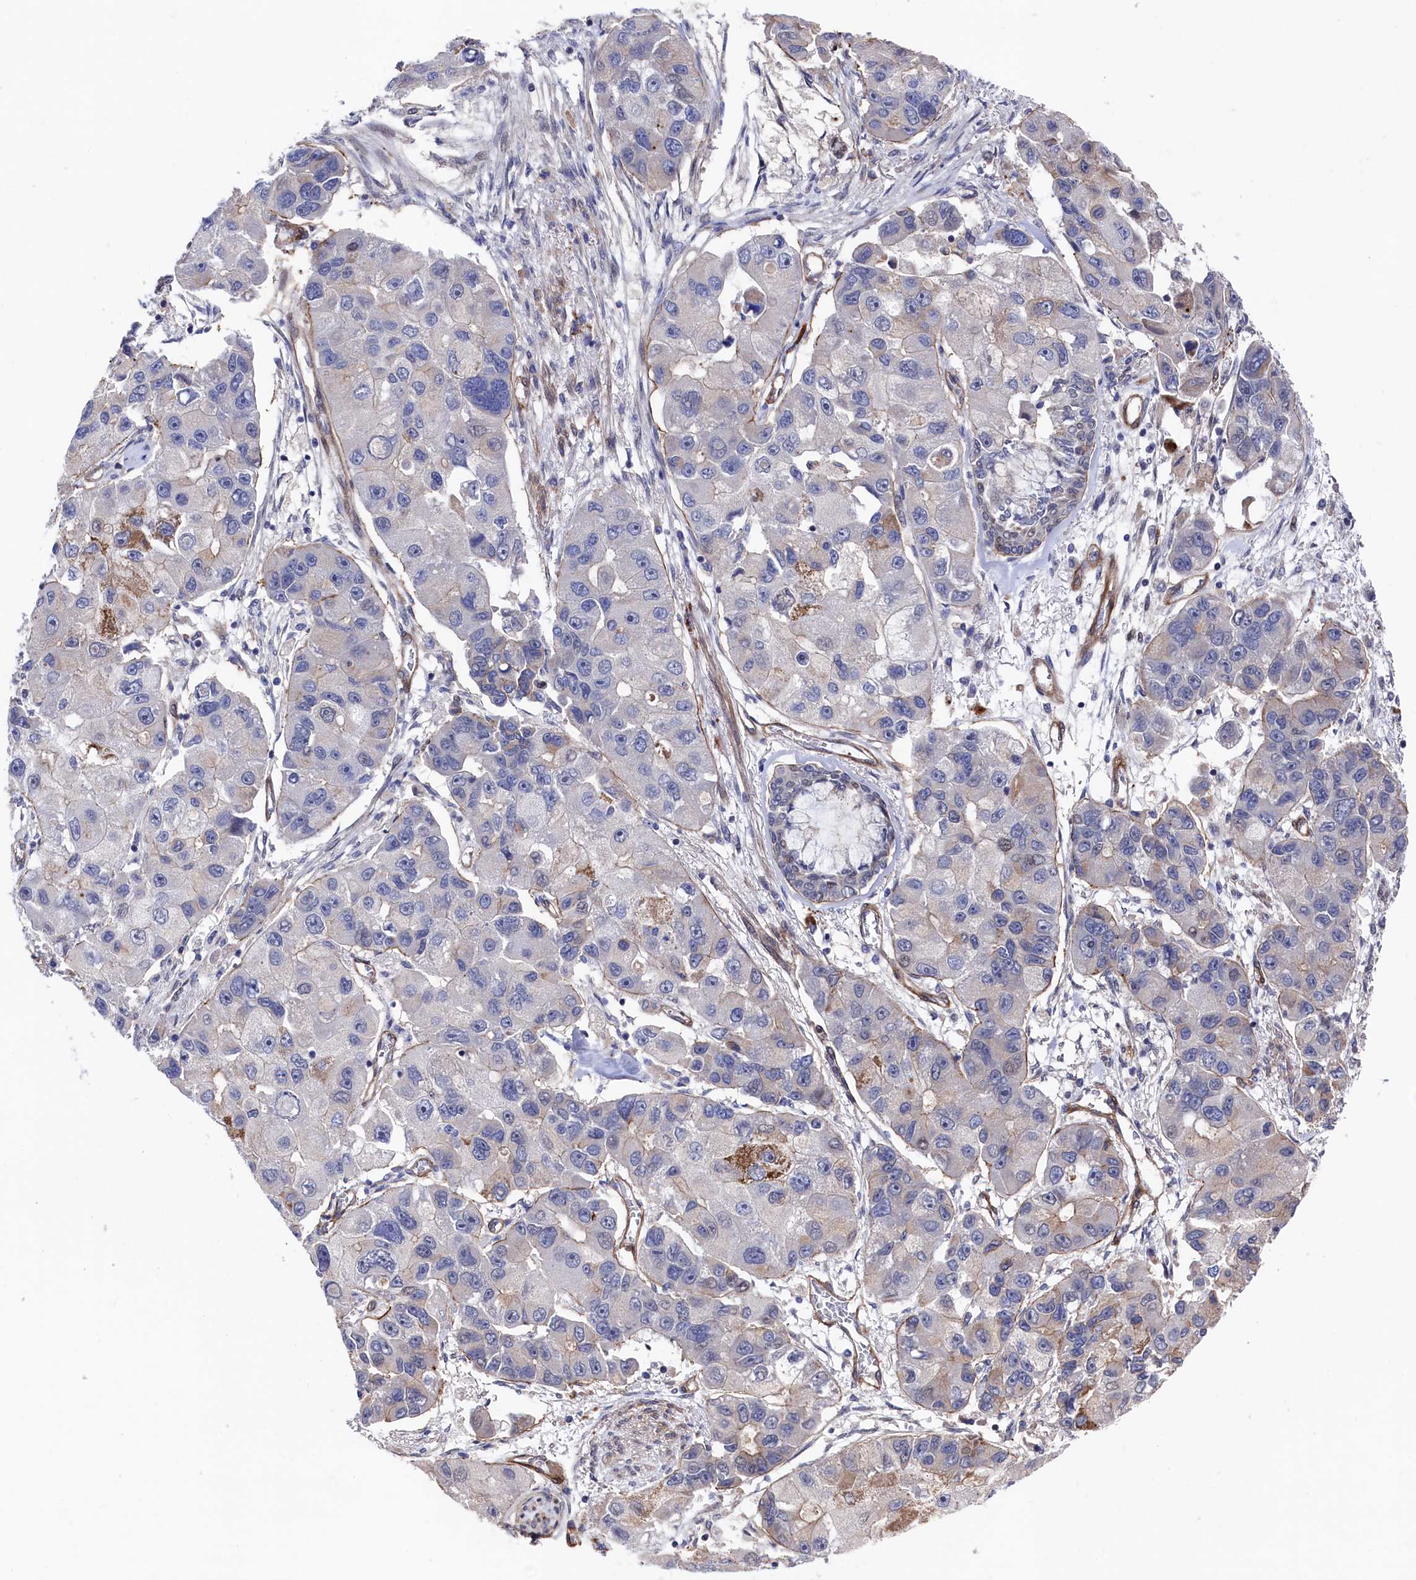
{"staining": {"intensity": "negative", "quantity": "none", "location": "none"}, "tissue": "lung cancer", "cell_type": "Tumor cells", "image_type": "cancer", "snomed": [{"axis": "morphology", "description": "Adenocarcinoma, NOS"}, {"axis": "topography", "description": "Lung"}], "caption": "Immunohistochemistry (IHC) of lung cancer exhibits no positivity in tumor cells. (Stains: DAB immunohistochemistry with hematoxylin counter stain, Microscopy: brightfield microscopy at high magnification).", "gene": "ZNF891", "patient": {"sex": "female", "age": 54}}